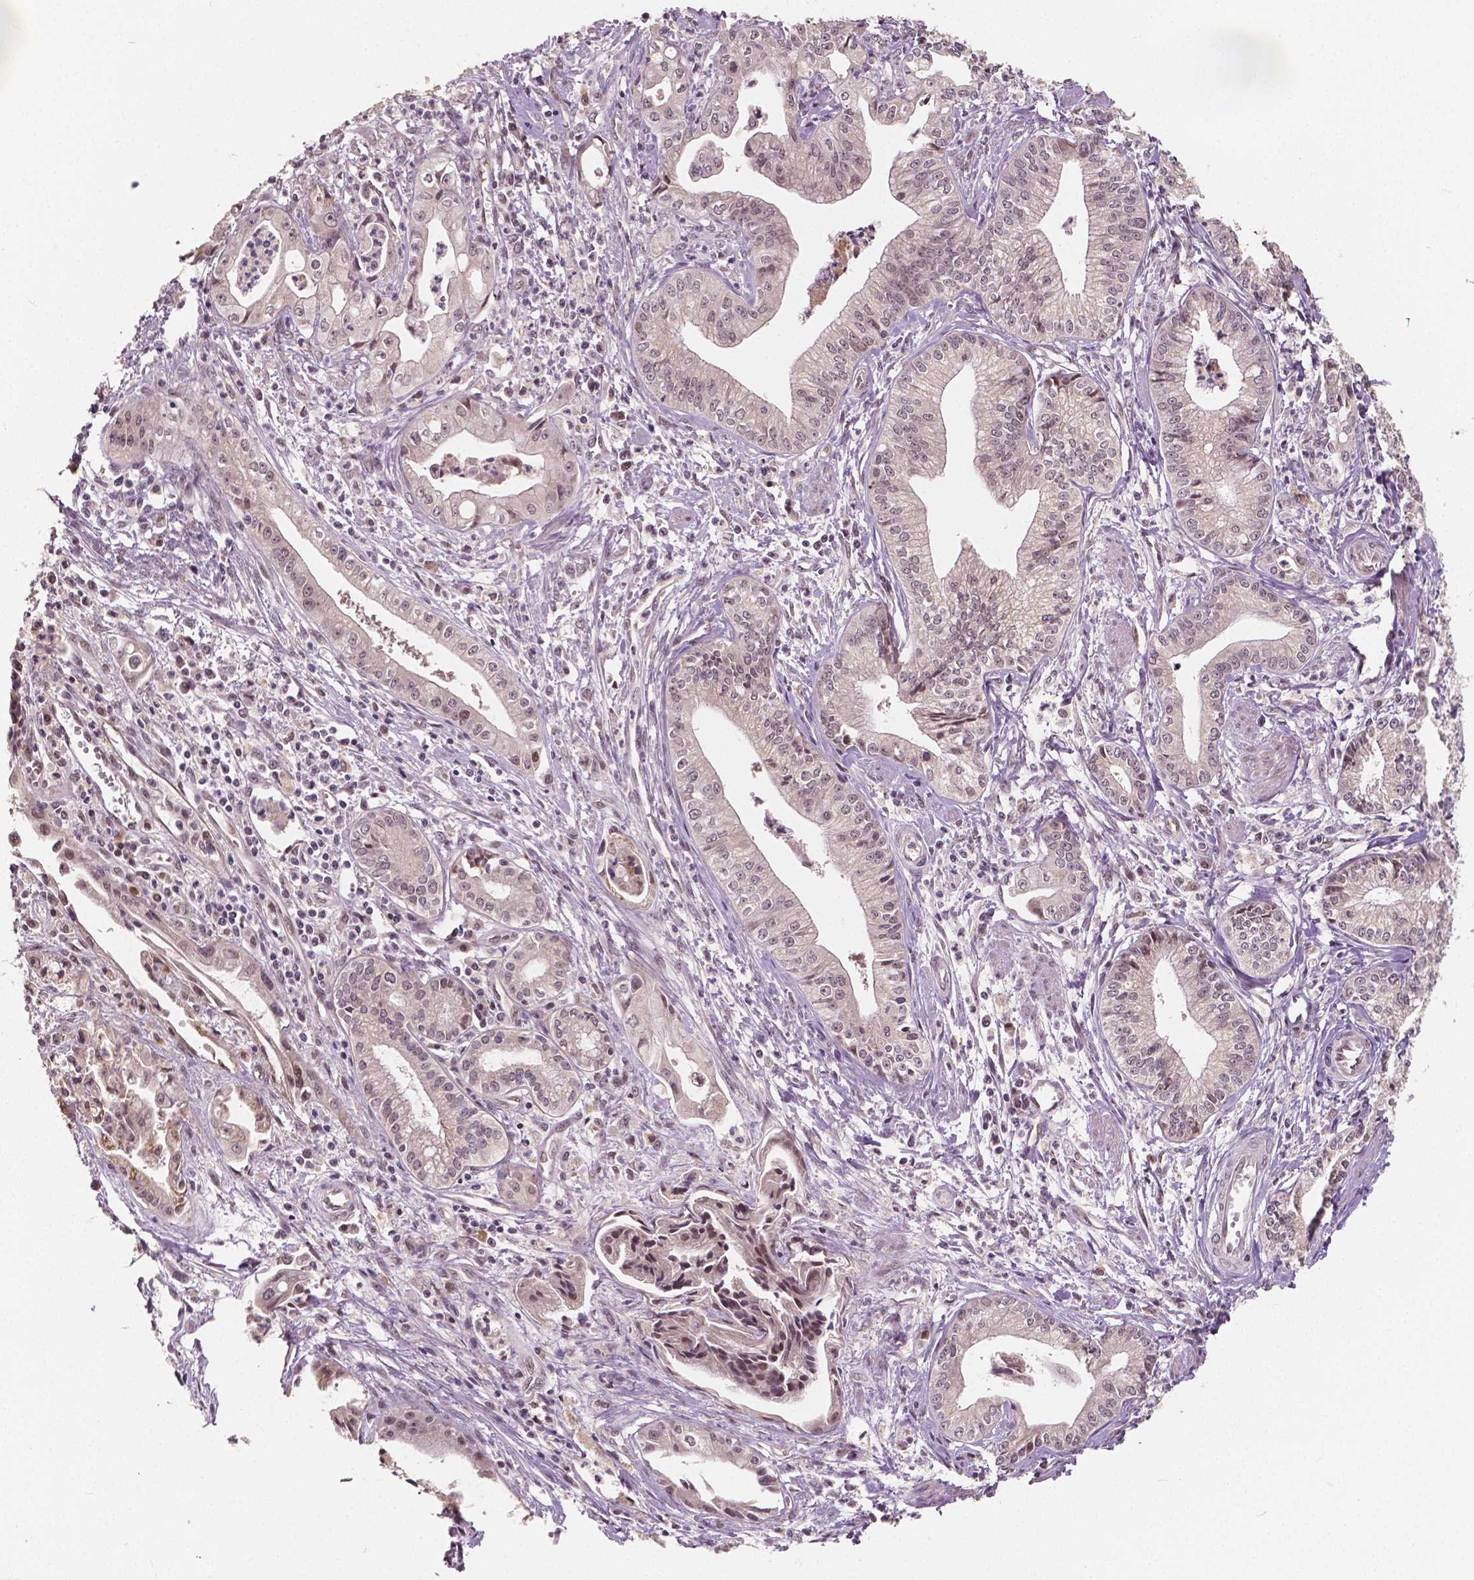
{"staining": {"intensity": "negative", "quantity": "none", "location": "none"}, "tissue": "pancreatic cancer", "cell_type": "Tumor cells", "image_type": "cancer", "snomed": [{"axis": "morphology", "description": "Adenocarcinoma, NOS"}, {"axis": "topography", "description": "Pancreas"}], "caption": "Protein analysis of pancreatic cancer (adenocarcinoma) demonstrates no significant expression in tumor cells. (Brightfield microscopy of DAB IHC at high magnification).", "gene": "HMBOX1", "patient": {"sex": "female", "age": 65}}